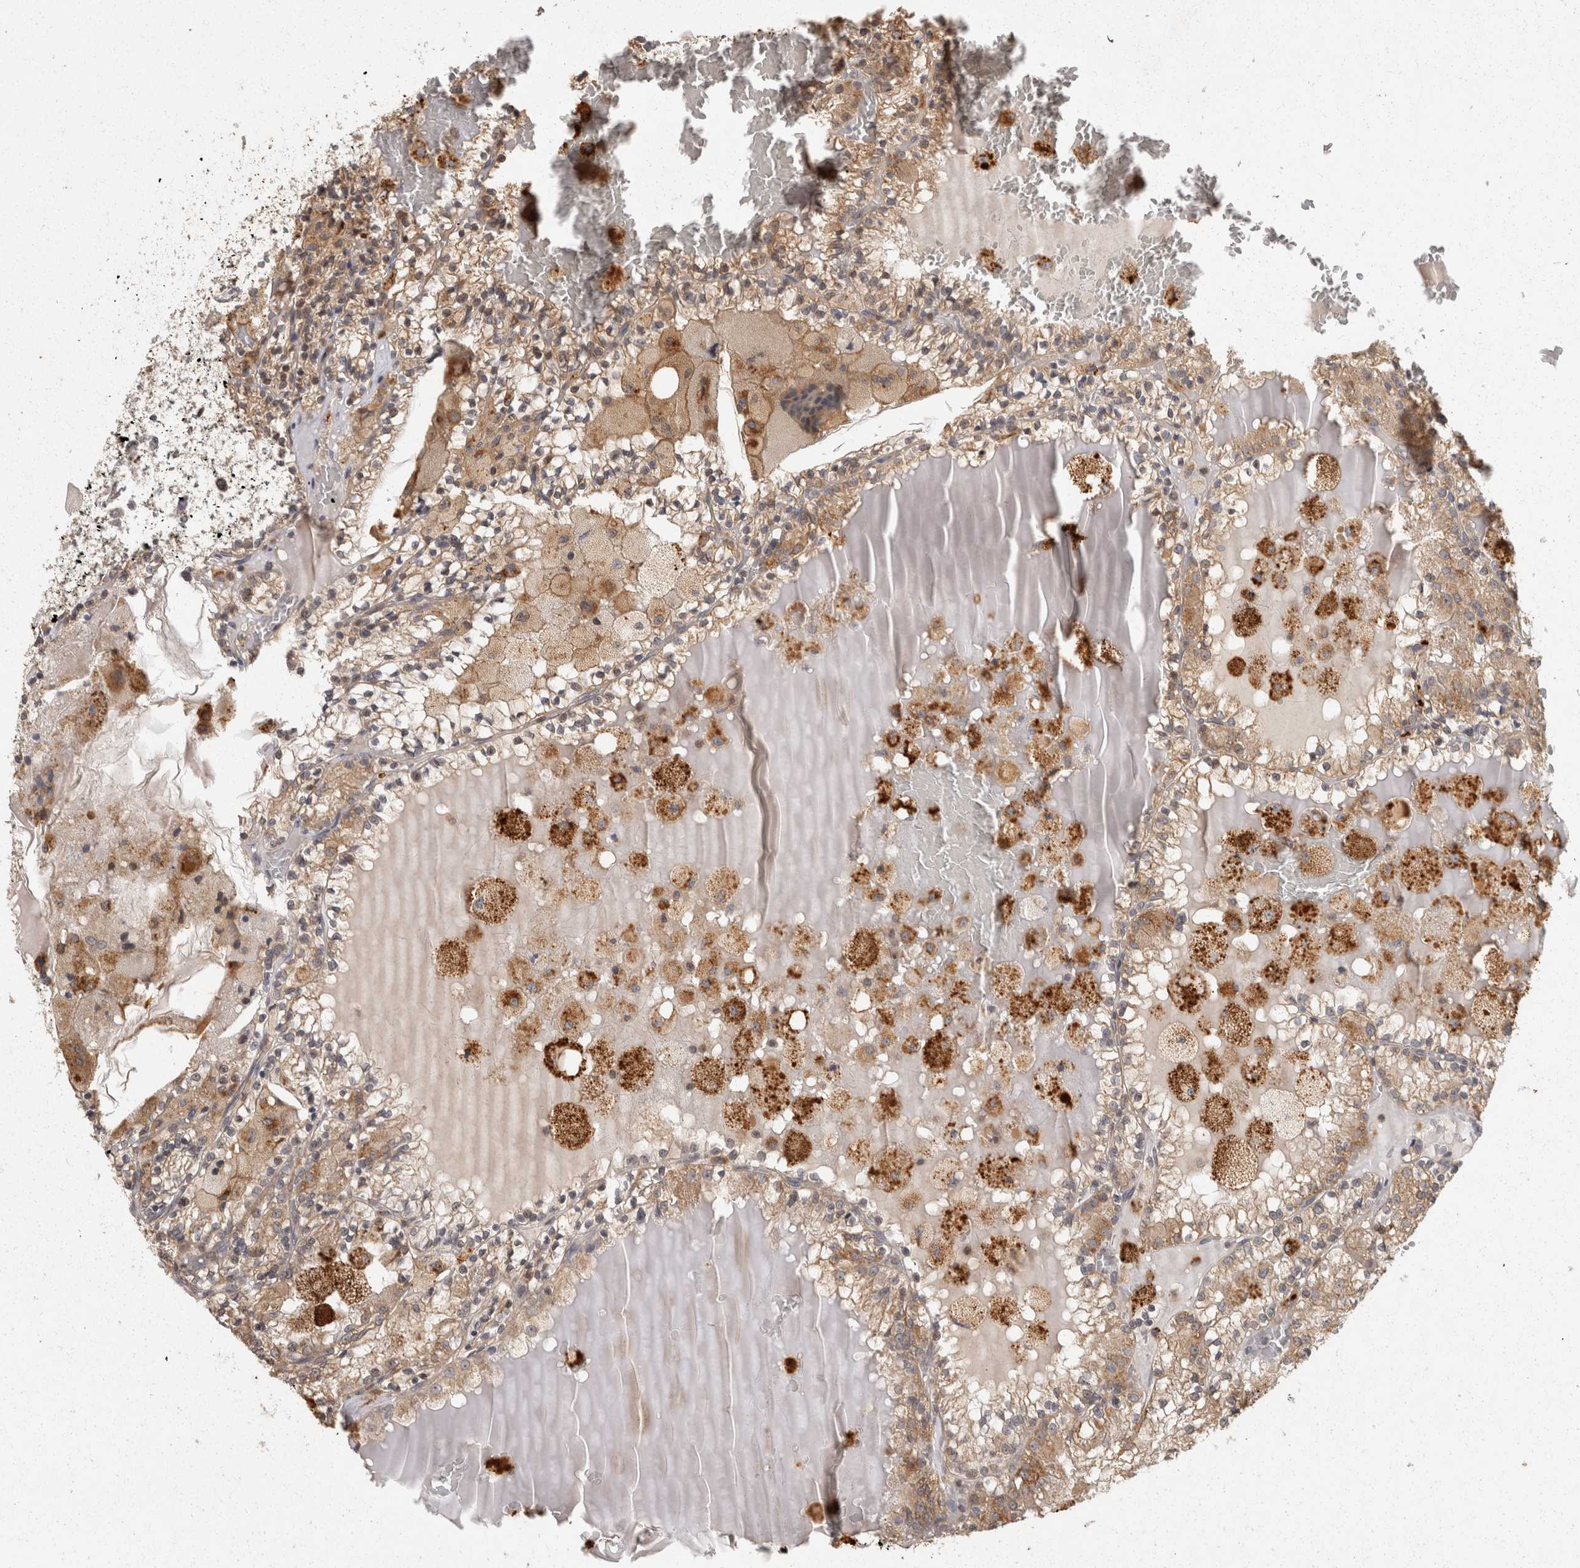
{"staining": {"intensity": "moderate", "quantity": ">75%", "location": "cytoplasmic/membranous"}, "tissue": "renal cancer", "cell_type": "Tumor cells", "image_type": "cancer", "snomed": [{"axis": "morphology", "description": "Adenocarcinoma, NOS"}, {"axis": "topography", "description": "Kidney"}], "caption": "Protein expression analysis of adenocarcinoma (renal) displays moderate cytoplasmic/membranous positivity in about >75% of tumor cells. The staining is performed using DAB (3,3'-diaminobenzidine) brown chromogen to label protein expression. The nuclei are counter-stained blue using hematoxylin.", "gene": "ACAT2", "patient": {"sex": "female", "age": 56}}